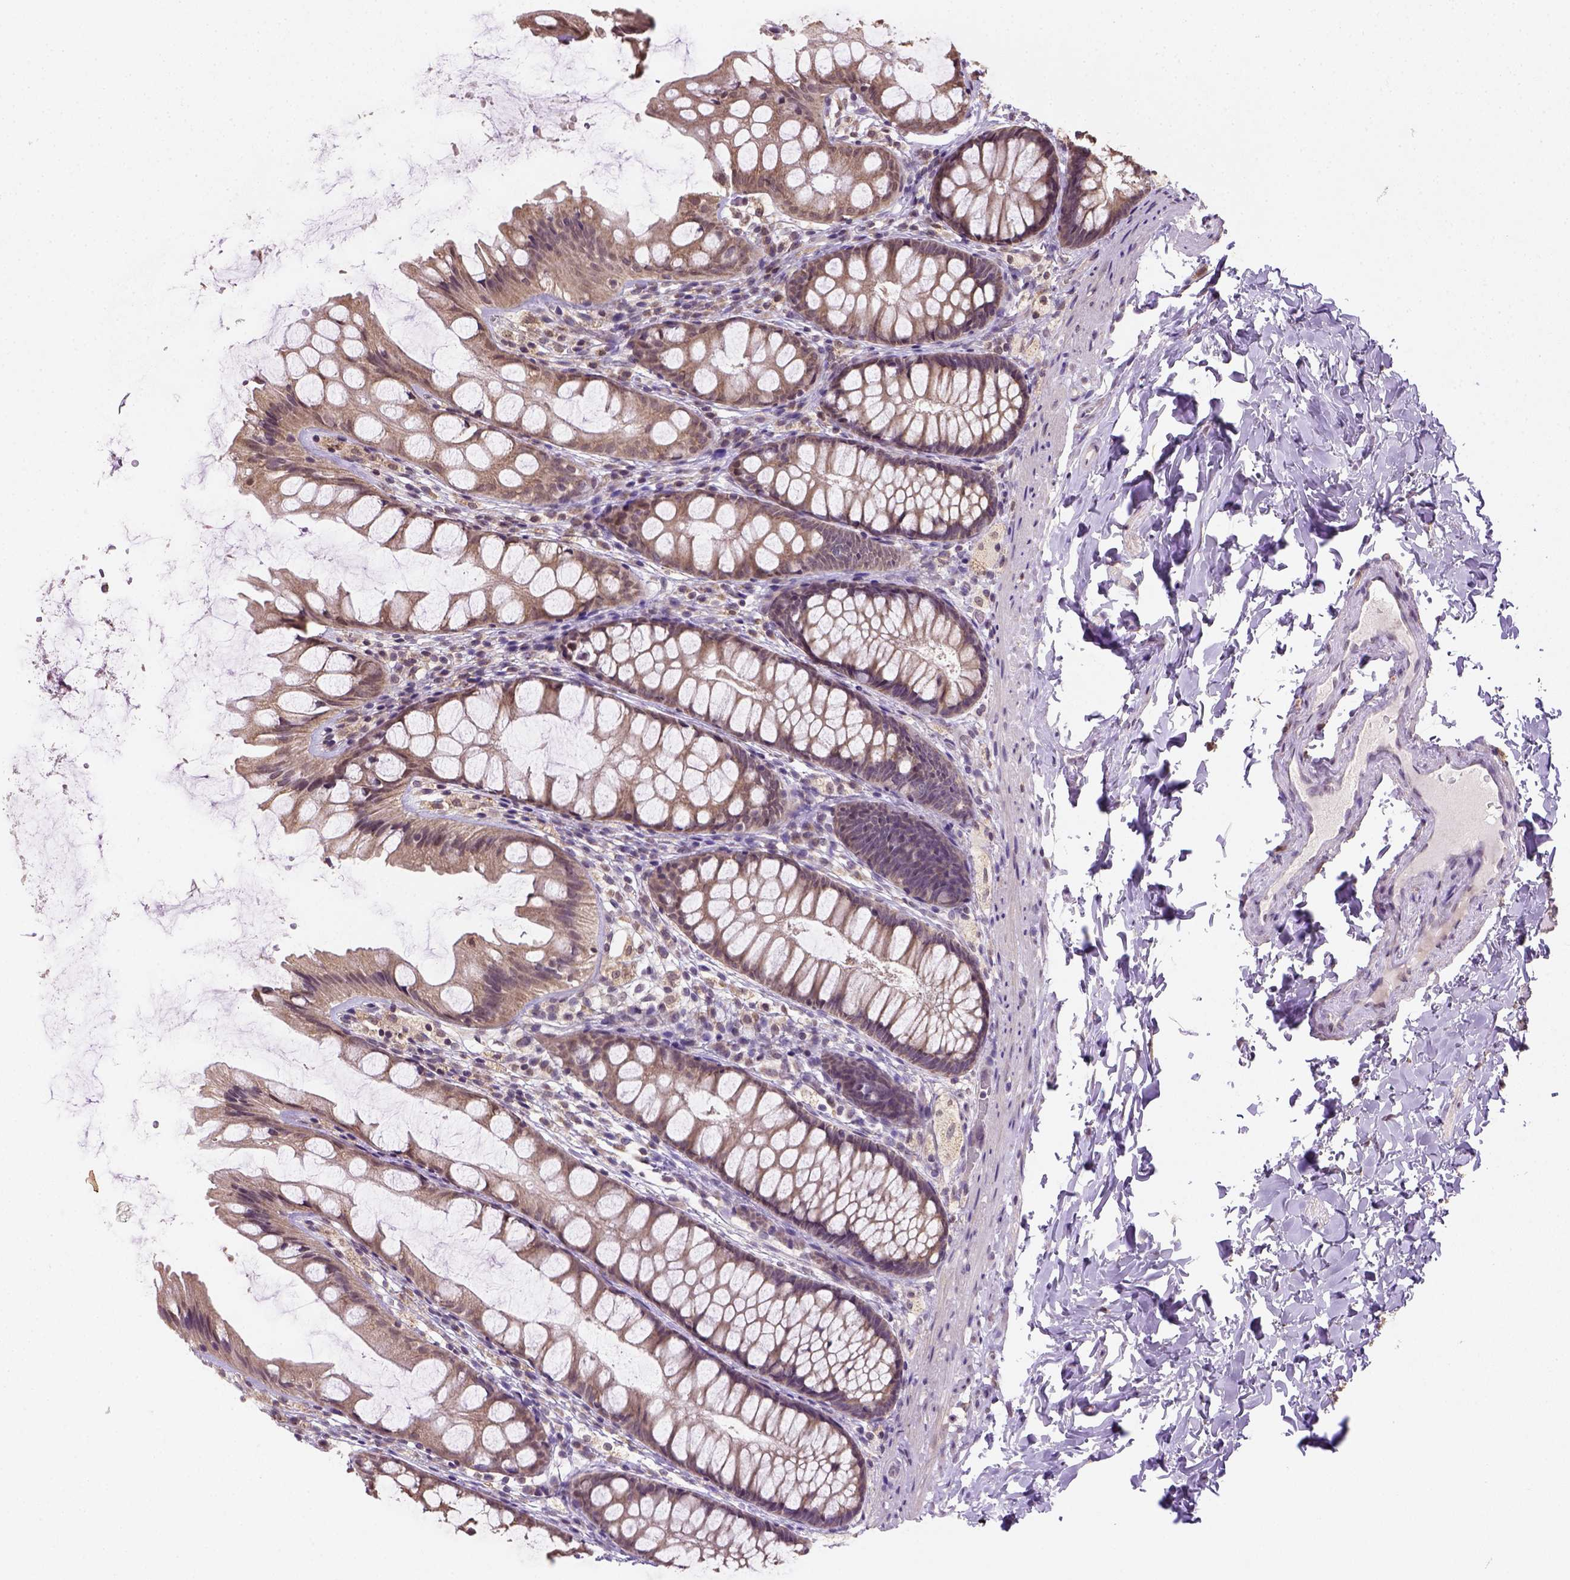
{"staining": {"intensity": "negative", "quantity": "none", "location": "none"}, "tissue": "colon", "cell_type": "Endothelial cells", "image_type": "normal", "snomed": [{"axis": "morphology", "description": "Normal tissue, NOS"}, {"axis": "topography", "description": "Colon"}], "caption": "This is a image of immunohistochemistry staining of unremarkable colon, which shows no positivity in endothelial cells. Nuclei are stained in blue.", "gene": "NUDT10", "patient": {"sex": "male", "age": 47}}